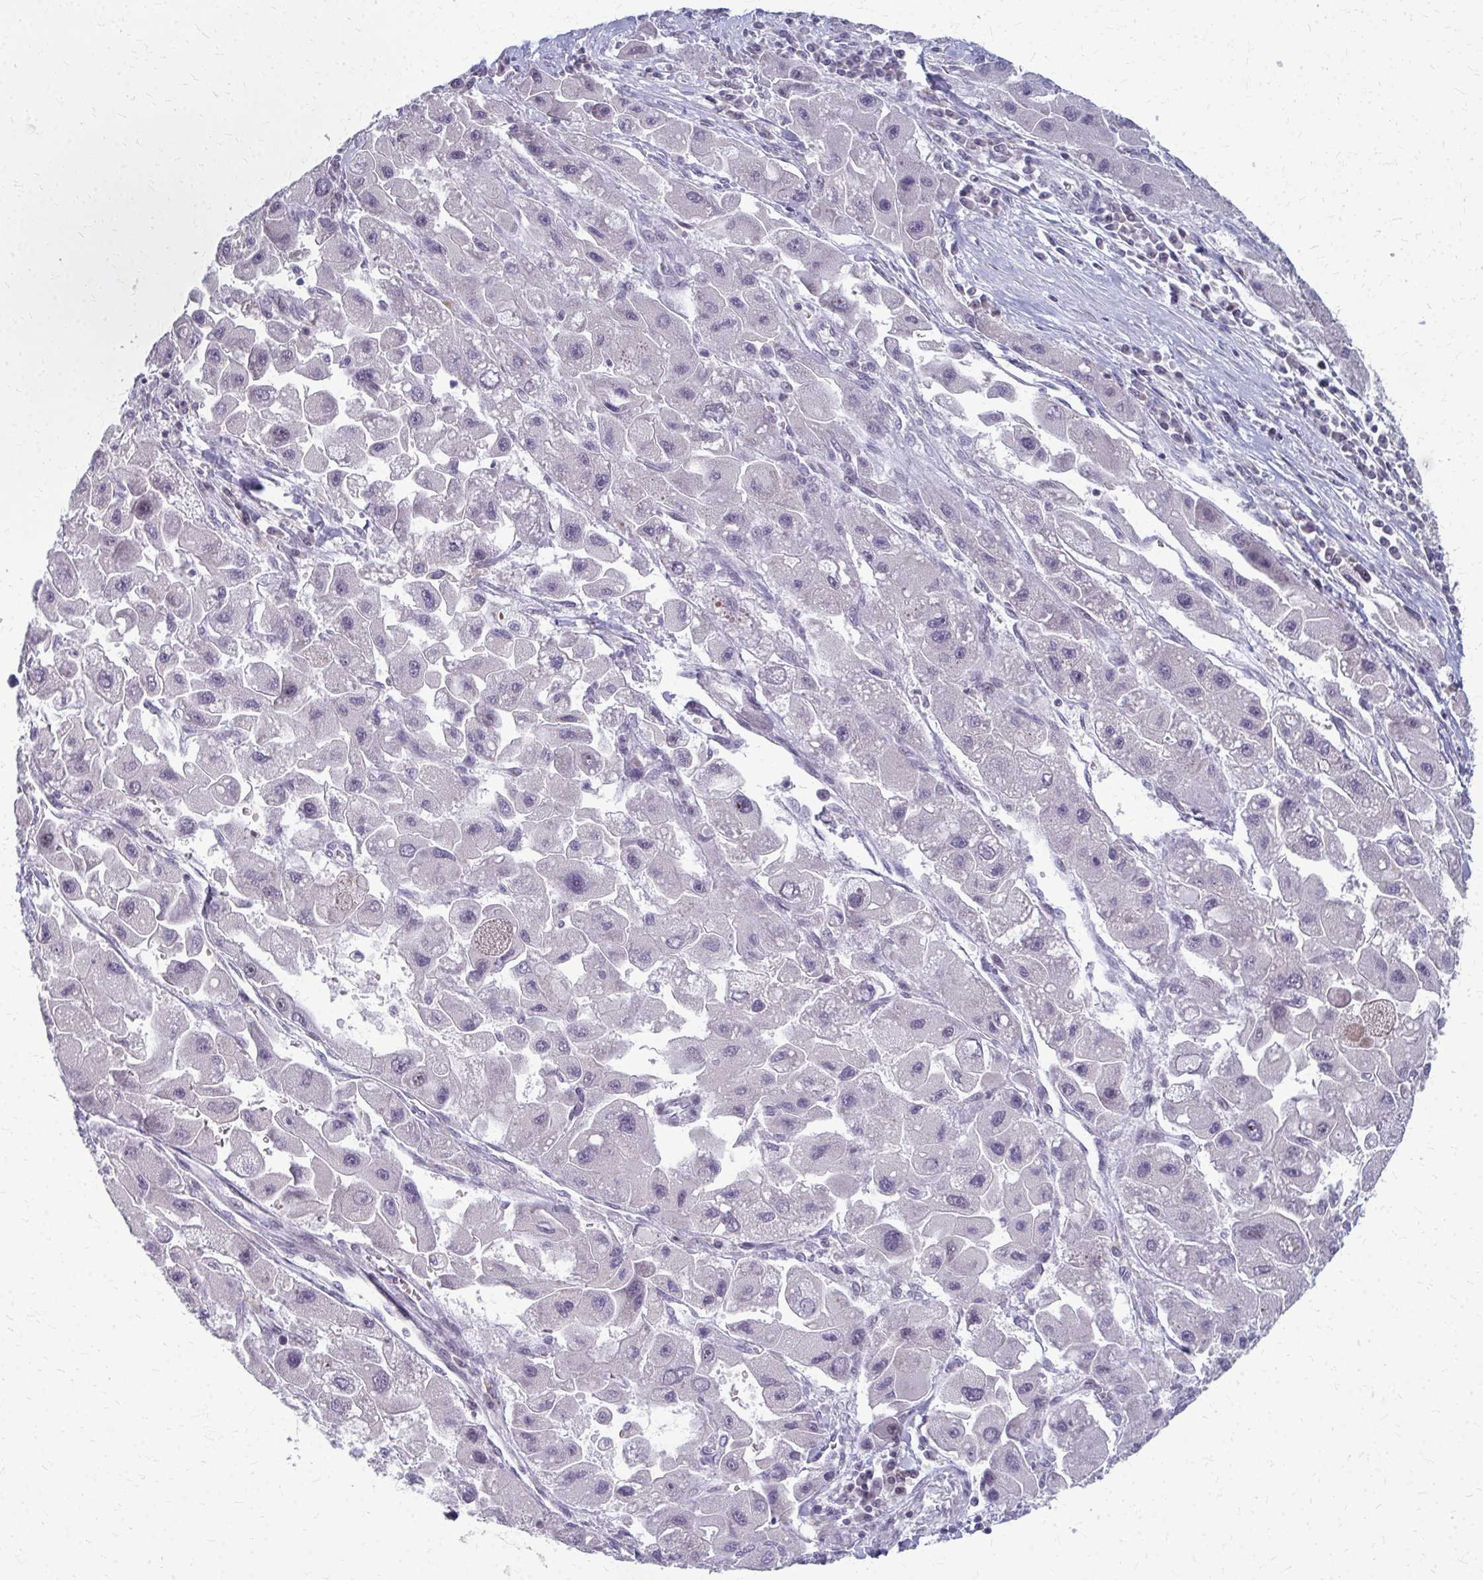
{"staining": {"intensity": "negative", "quantity": "none", "location": "none"}, "tissue": "liver cancer", "cell_type": "Tumor cells", "image_type": "cancer", "snomed": [{"axis": "morphology", "description": "Carcinoma, Hepatocellular, NOS"}, {"axis": "topography", "description": "Liver"}], "caption": "This is an immunohistochemistry photomicrograph of liver hepatocellular carcinoma. There is no staining in tumor cells.", "gene": "NUDT16", "patient": {"sex": "male", "age": 24}}